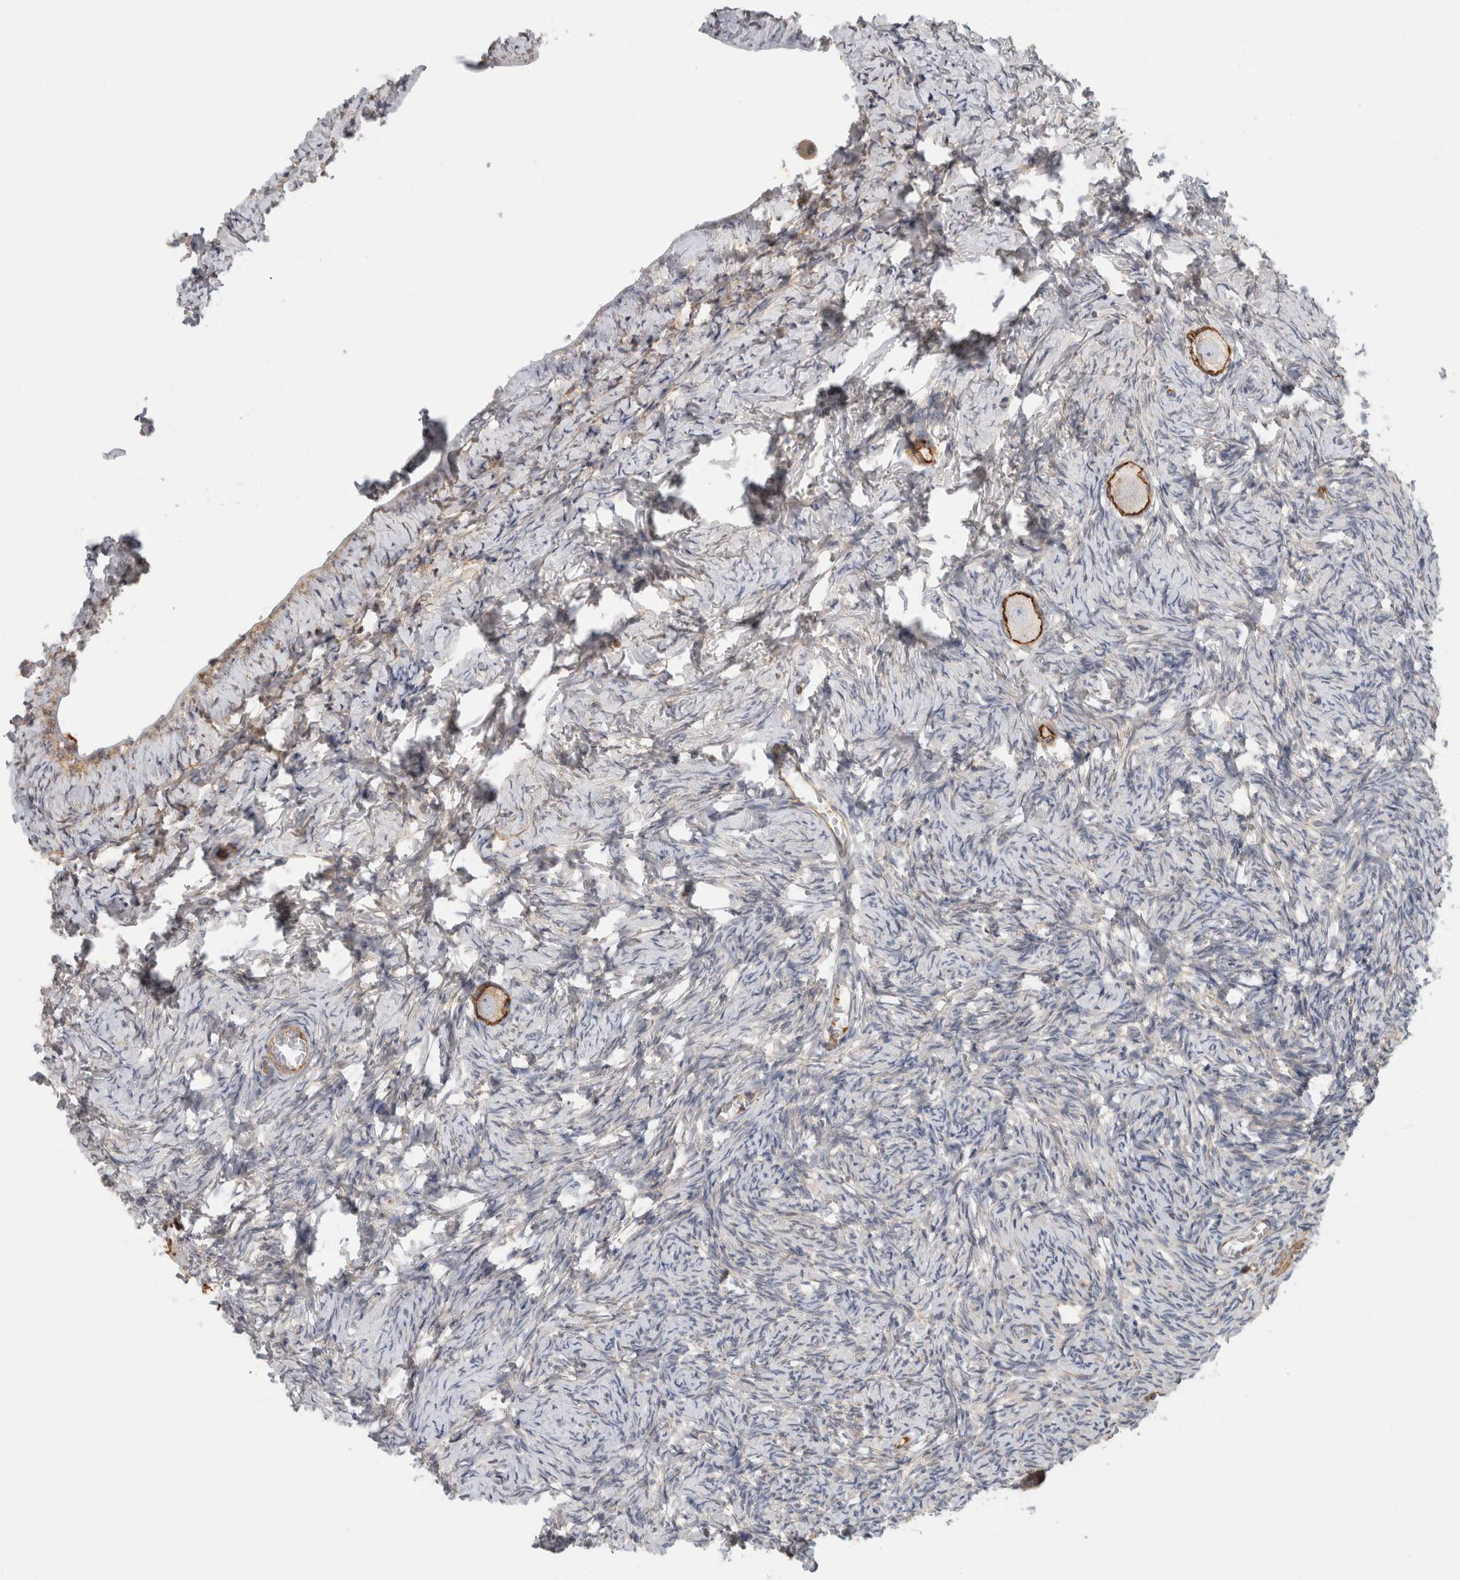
{"staining": {"intensity": "strong", "quantity": ">75%", "location": "cytoplasmic/membranous"}, "tissue": "ovary", "cell_type": "Follicle cells", "image_type": "normal", "snomed": [{"axis": "morphology", "description": "Normal tissue, NOS"}, {"axis": "topography", "description": "Ovary"}], "caption": "Immunohistochemical staining of normal human ovary shows strong cytoplasmic/membranous protein positivity in about >75% of follicle cells.", "gene": "CFI", "patient": {"sex": "female", "age": 27}}